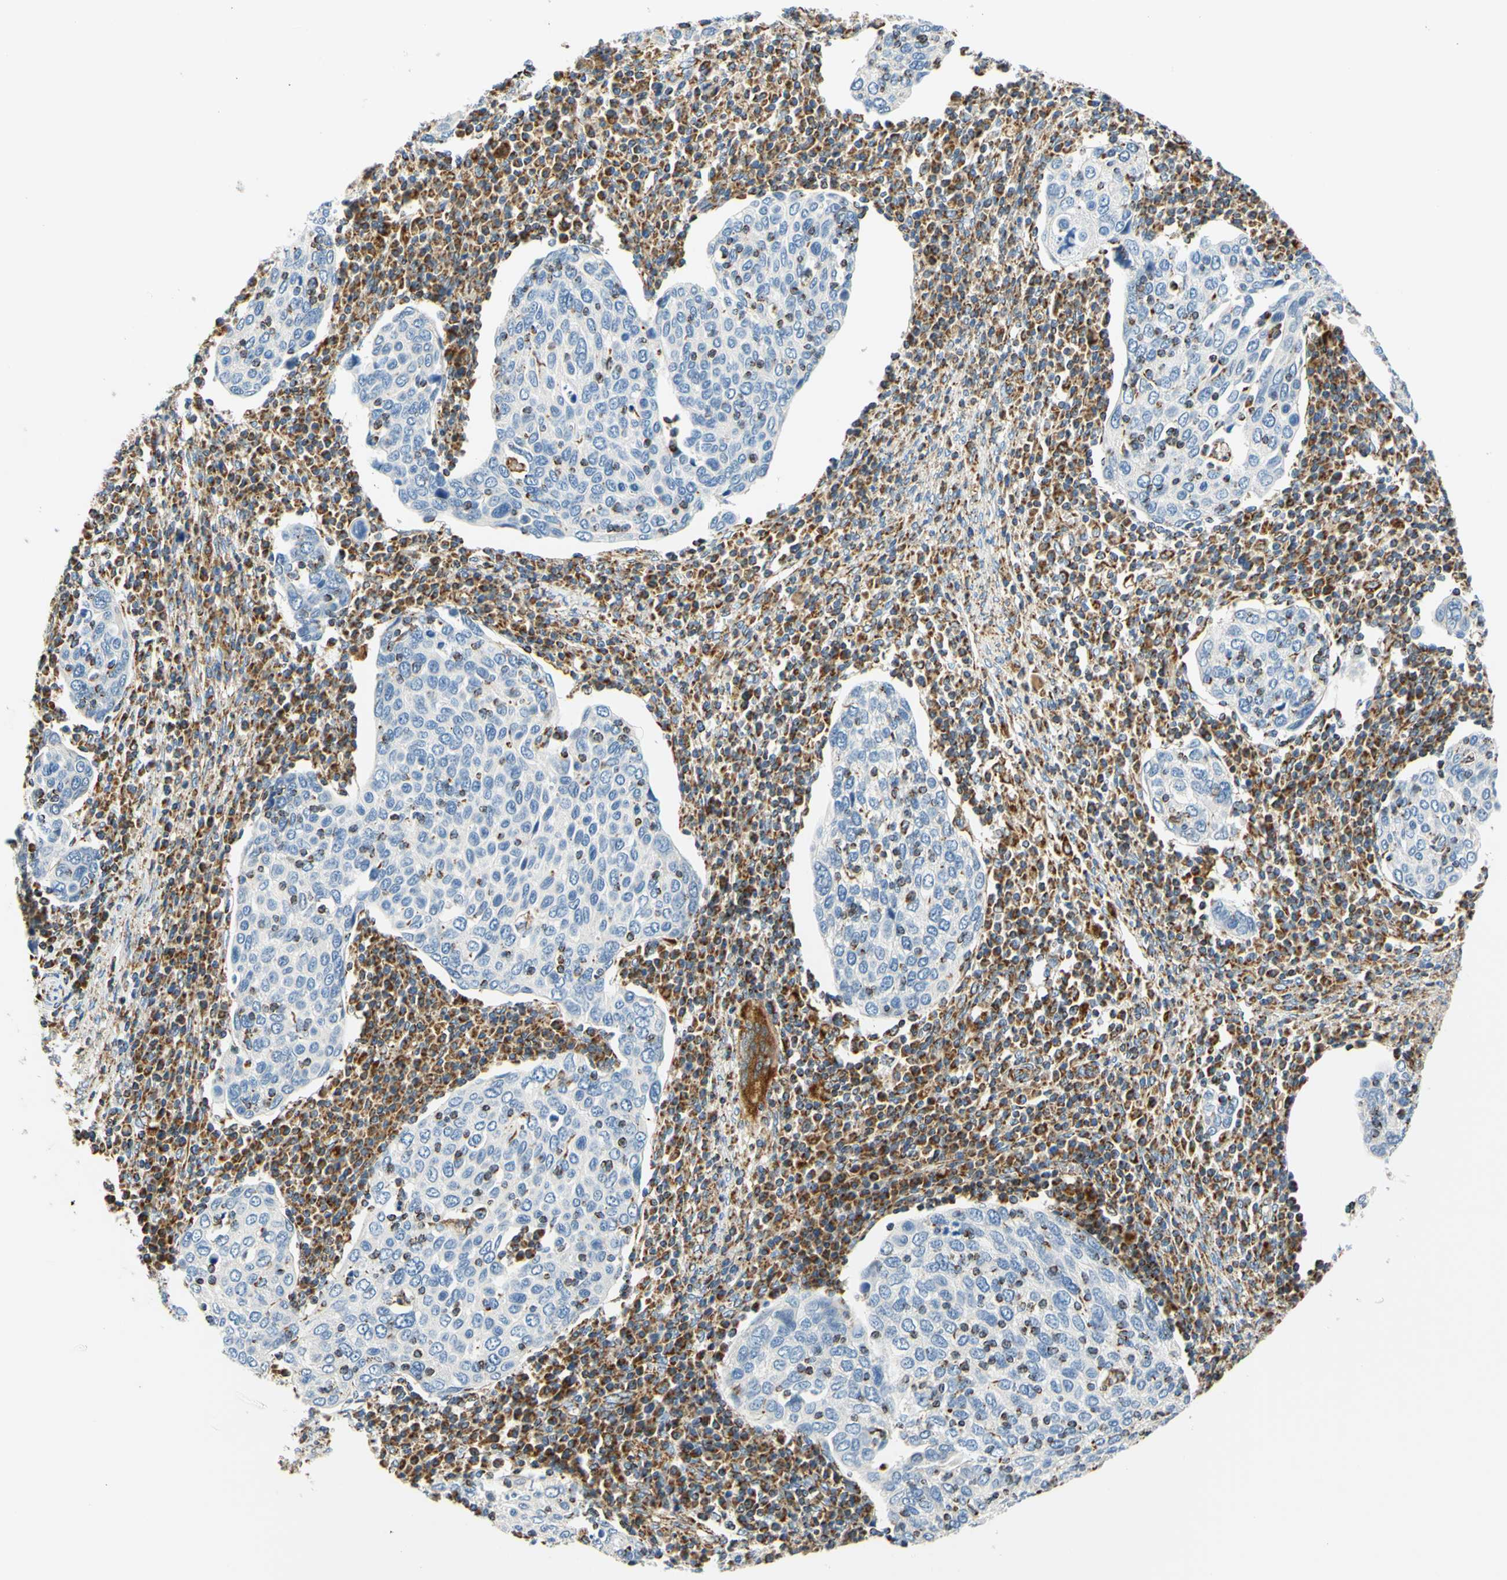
{"staining": {"intensity": "negative", "quantity": "none", "location": "none"}, "tissue": "cervical cancer", "cell_type": "Tumor cells", "image_type": "cancer", "snomed": [{"axis": "morphology", "description": "Squamous cell carcinoma, NOS"}, {"axis": "topography", "description": "Cervix"}], "caption": "Immunohistochemistry image of human cervical cancer (squamous cell carcinoma) stained for a protein (brown), which exhibits no positivity in tumor cells.", "gene": "MAVS", "patient": {"sex": "female", "age": 40}}